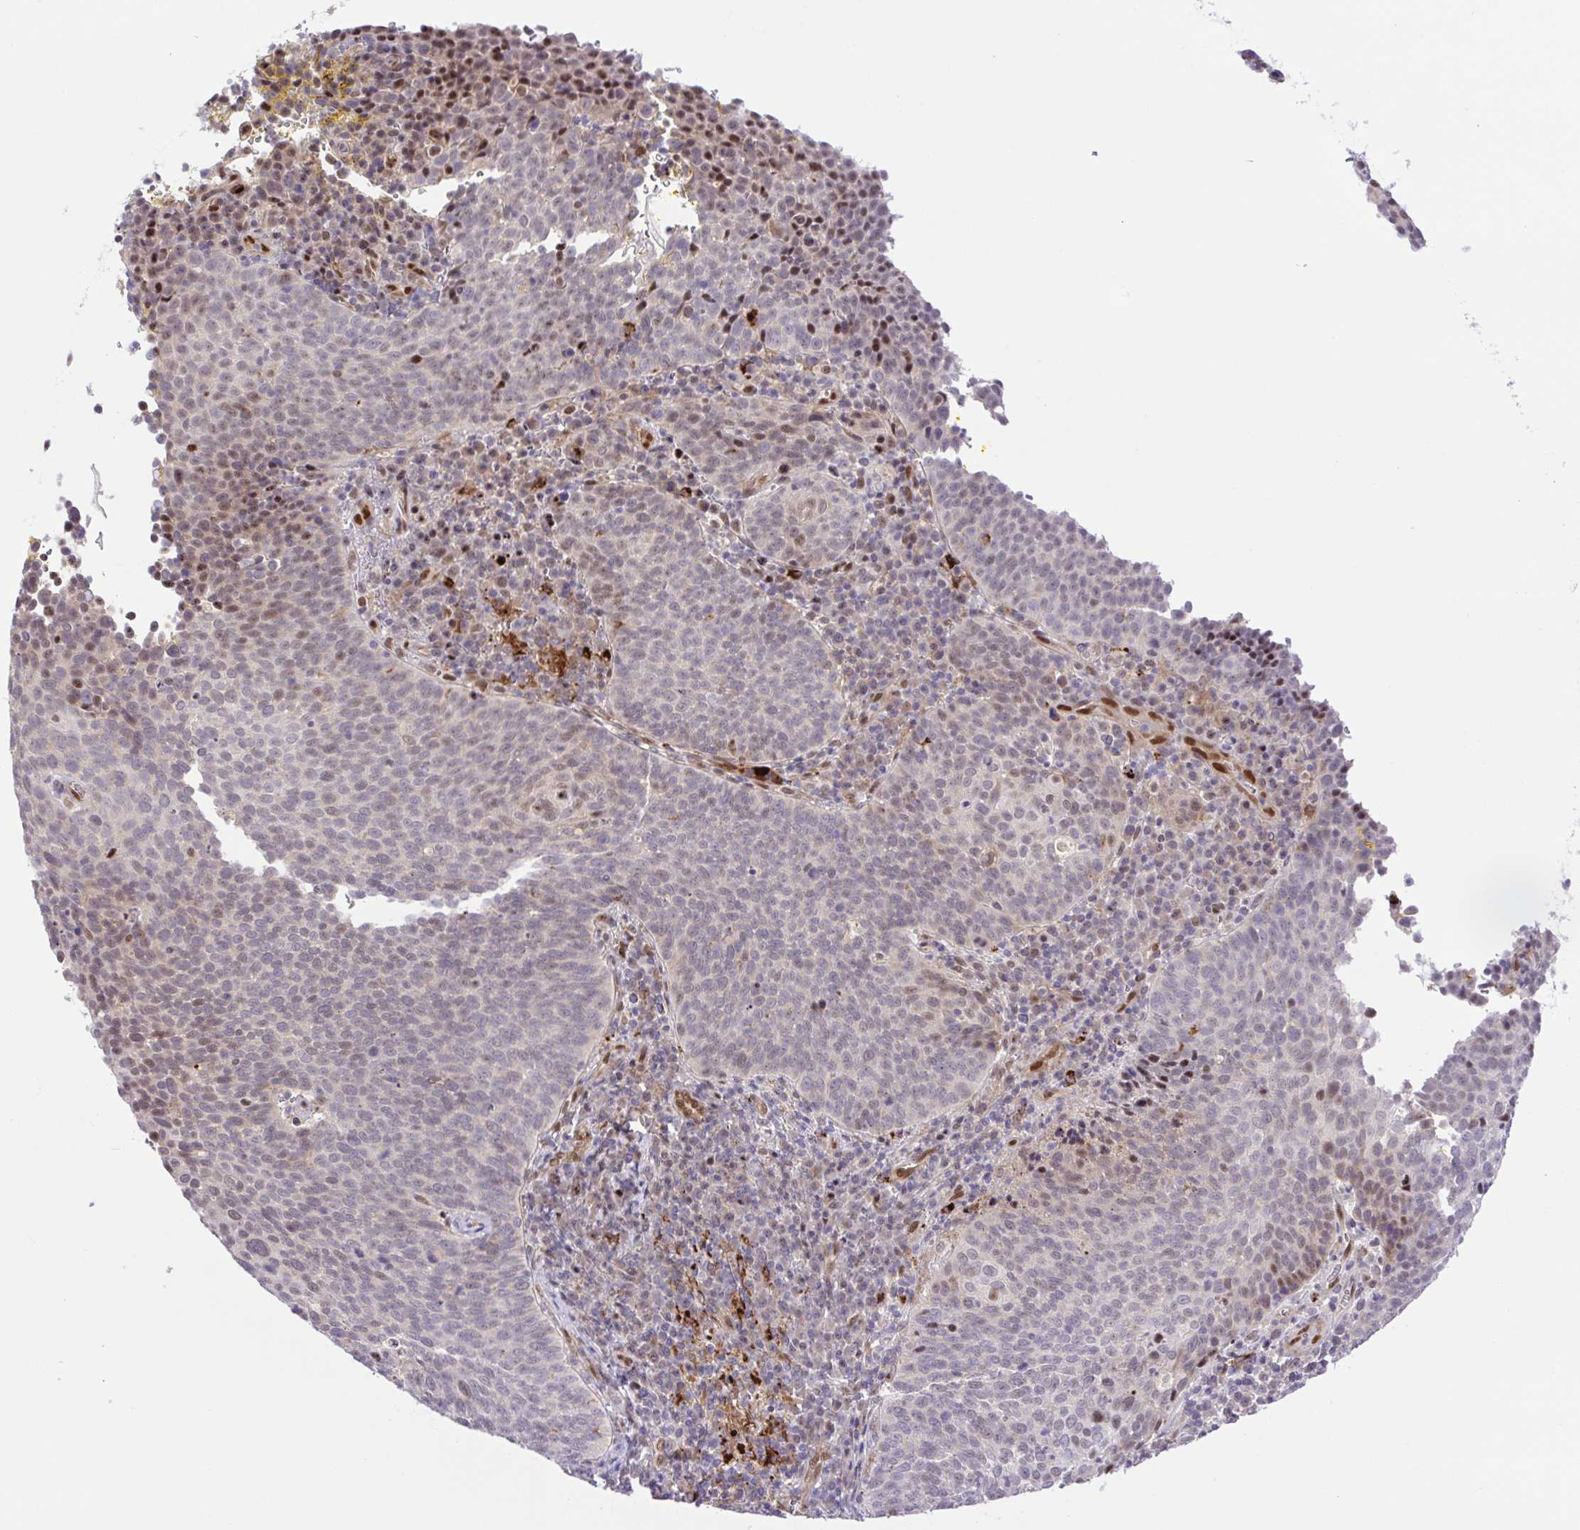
{"staining": {"intensity": "weak", "quantity": "<25%", "location": "nuclear"}, "tissue": "cervical cancer", "cell_type": "Tumor cells", "image_type": "cancer", "snomed": [{"axis": "morphology", "description": "Squamous cell carcinoma, NOS"}, {"axis": "topography", "description": "Cervix"}], "caption": "High magnification brightfield microscopy of cervical cancer (squamous cell carcinoma) stained with DAB (3,3'-diaminobenzidine) (brown) and counterstained with hematoxylin (blue): tumor cells show no significant staining.", "gene": "ERG", "patient": {"sex": "female", "age": 34}}